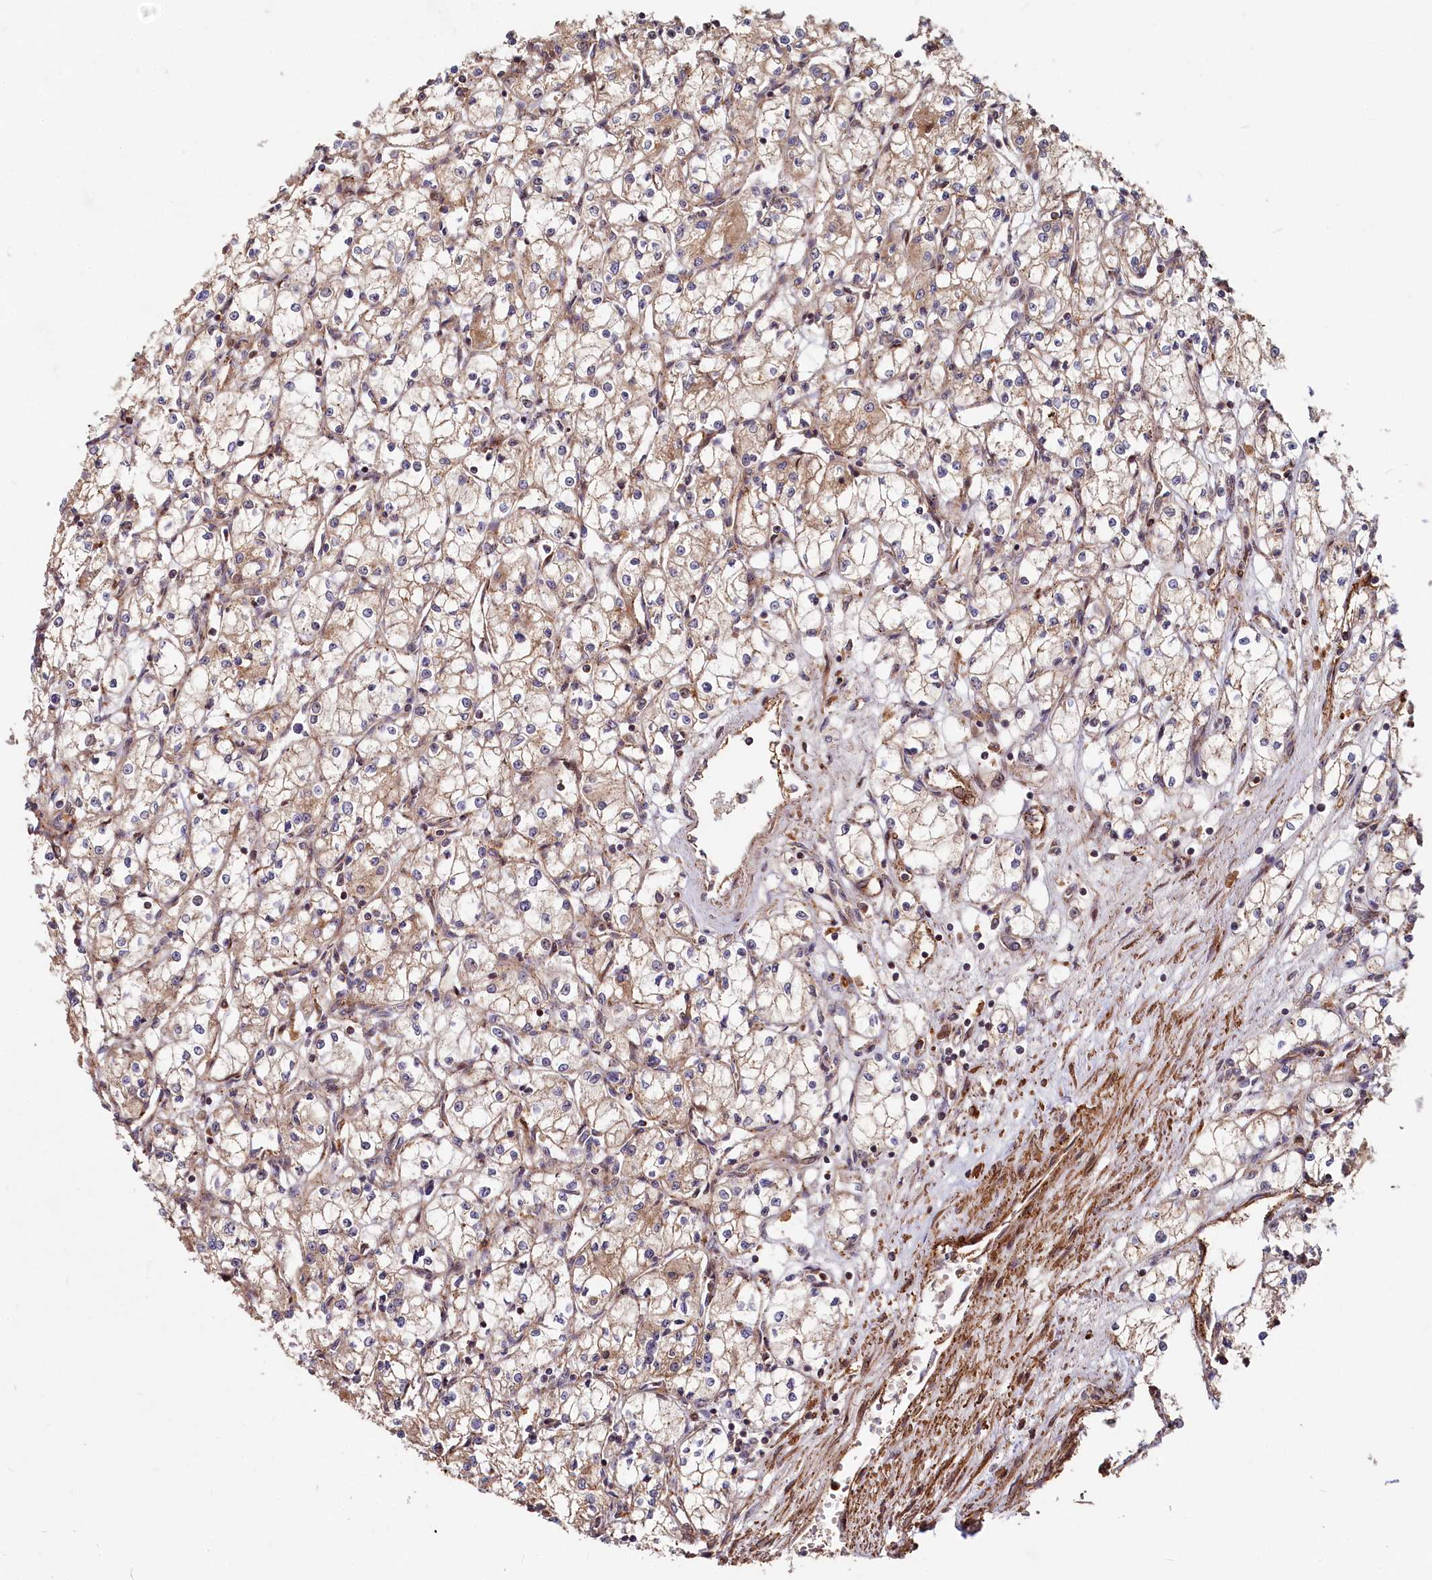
{"staining": {"intensity": "weak", "quantity": "25%-75%", "location": "cytoplasmic/membranous"}, "tissue": "renal cancer", "cell_type": "Tumor cells", "image_type": "cancer", "snomed": [{"axis": "morphology", "description": "Adenocarcinoma, NOS"}, {"axis": "topography", "description": "Kidney"}], "caption": "IHC image of neoplastic tissue: renal cancer stained using IHC shows low levels of weak protein expression localized specifically in the cytoplasmic/membranous of tumor cells, appearing as a cytoplasmic/membranous brown color.", "gene": "TRIM23", "patient": {"sex": "male", "age": 59}}